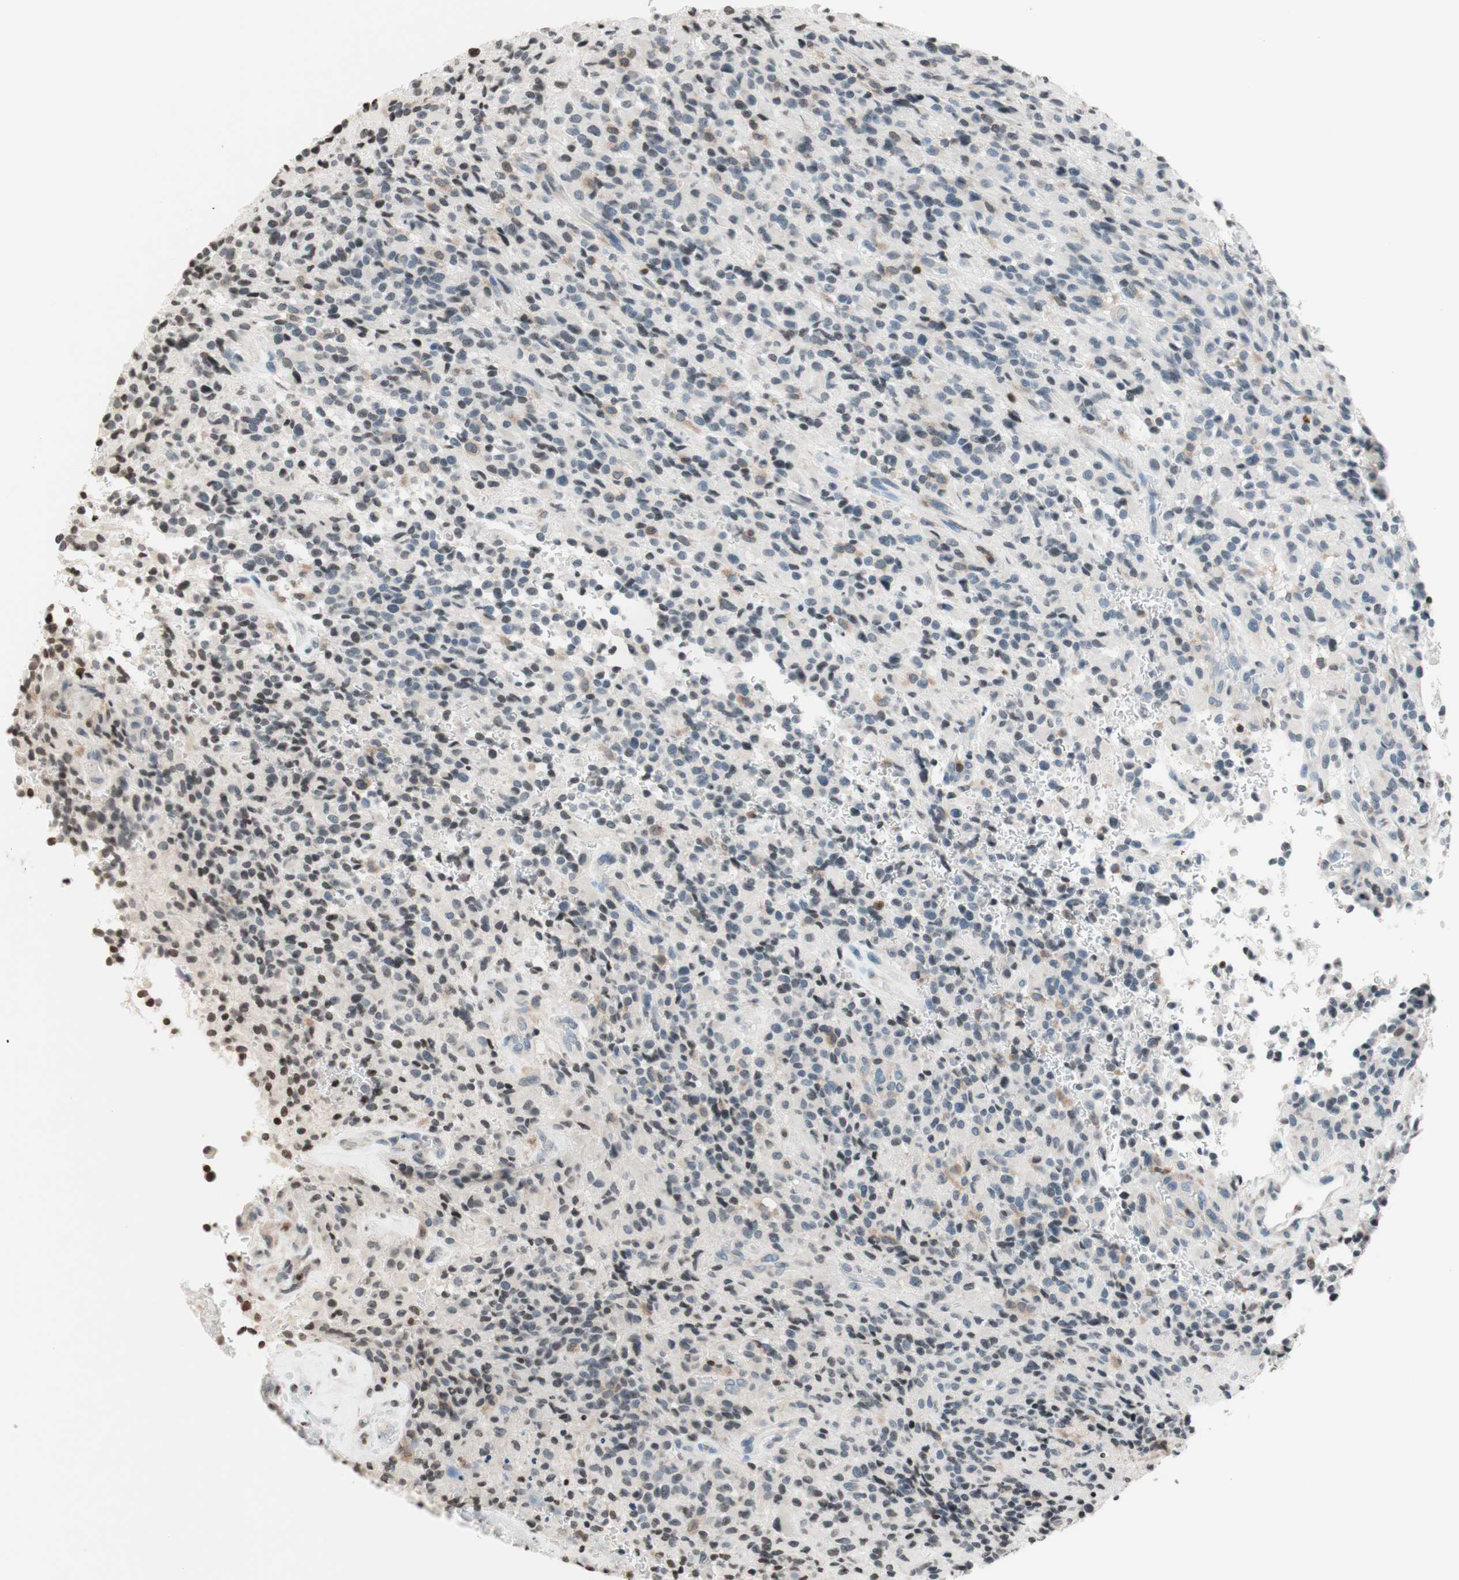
{"staining": {"intensity": "weak", "quantity": "<25%", "location": "nuclear"}, "tissue": "glioma", "cell_type": "Tumor cells", "image_type": "cancer", "snomed": [{"axis": "morphology", "description": "Glioma, malignant, High grade"}, {"axis": "topography", "description": "Brain"}], "caption": "Tumor cells are negative for brown protein staining in high-grade glioma (malignant). (Immunohistochemistry (ihc), brightfield microscopy, high magnification).", "gene": "WIPF1", "patient": {"sex": "male", "age": 71}}